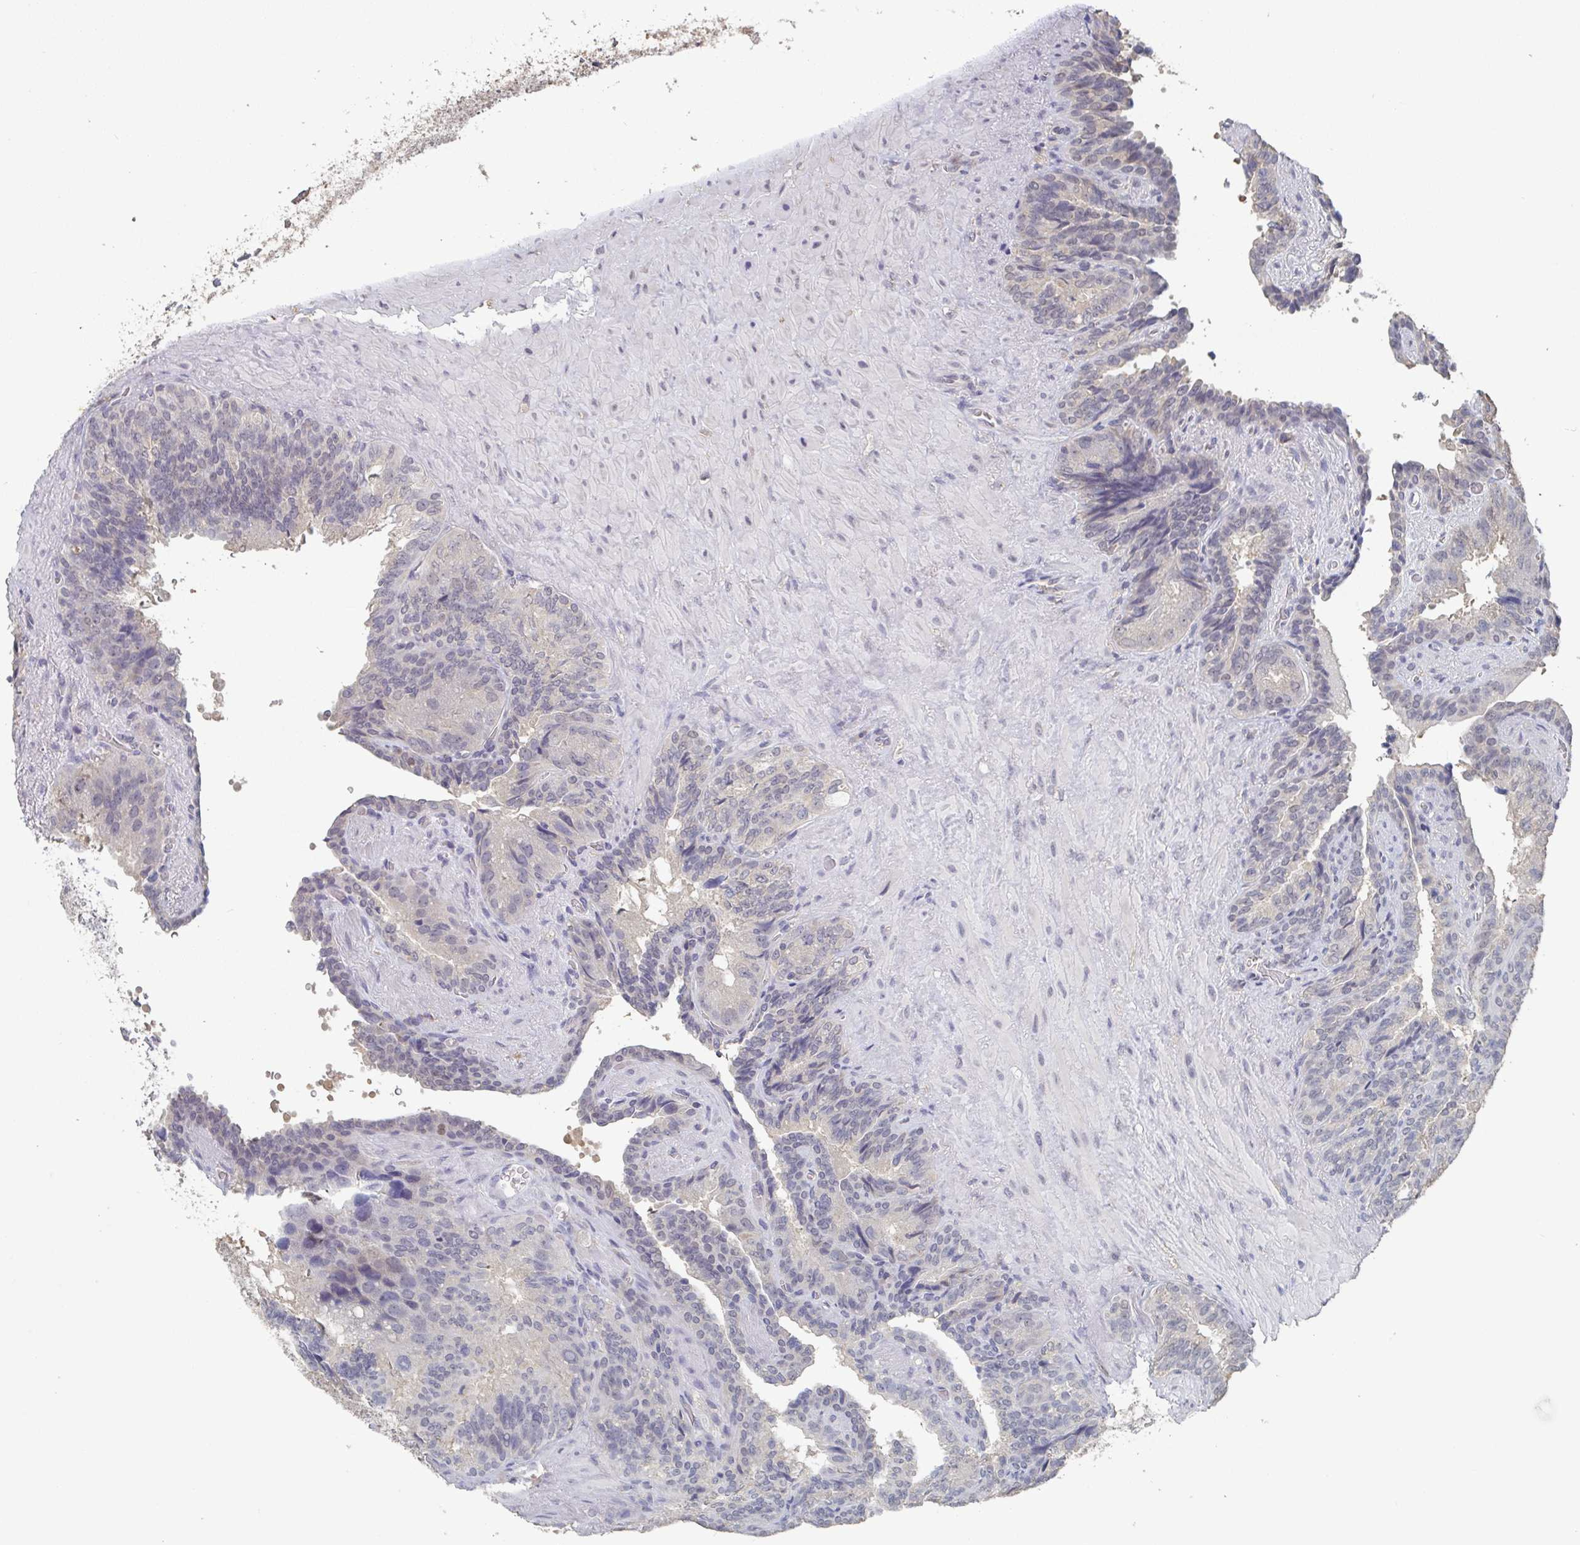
{"staining": {"intensity": "negative", "quantity": "none", "location": "none"}, "tissue": "seminal vesicle", "cell_type": "Glandular cells", "image_type": "normal", "snomed": [{"axis": "morphology", "description": "Normal tissue, NOS"}, {"axis": "topography", "description": "Seminal veicle"}], "caption": "Histopathology image shows no protein expression in glandular cells of unremarkable seminal vesicle.", "gene": "LIX1", "patient": {"sex": "male", "age": 60}}